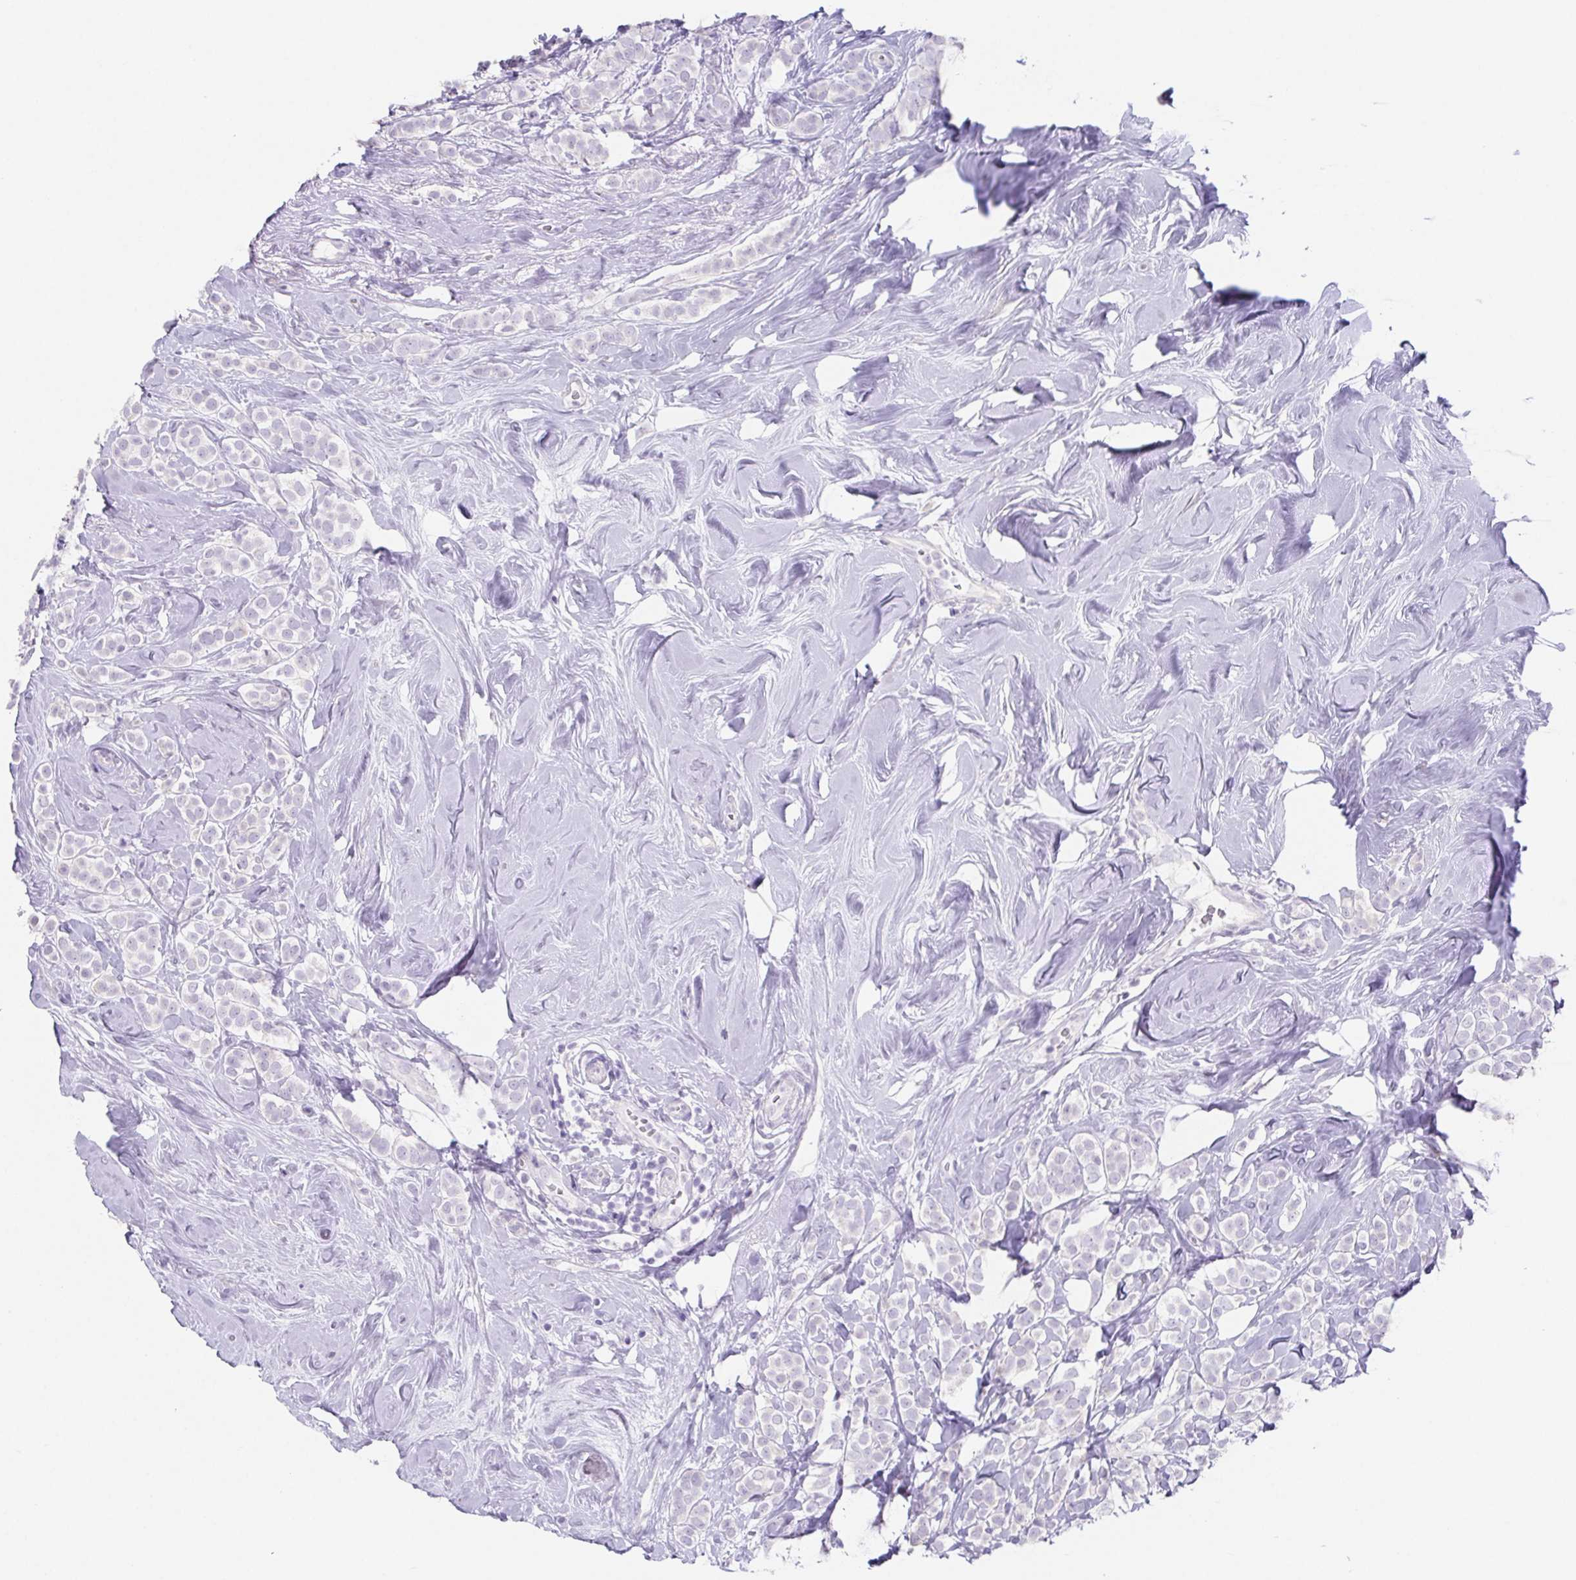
{"staining": {"intensity": "negative", "quantity": "none", "location": "none"}, "tissue": "breast cancer", "cell_type": "Tumor cells", "image_type": "cancer", "snomed": [{"axis": "morphology", "description": "Lobular carcinoma"}, {"axis": "topography", "description": "Breast"}], "caption": "Breast lobular carcinoma stained for a protein using immunohistochemistry (IHC) displays no positivity tumor cells.", "gene": "HDGFL1", "patient": {"sex": "female", "age": 49}}